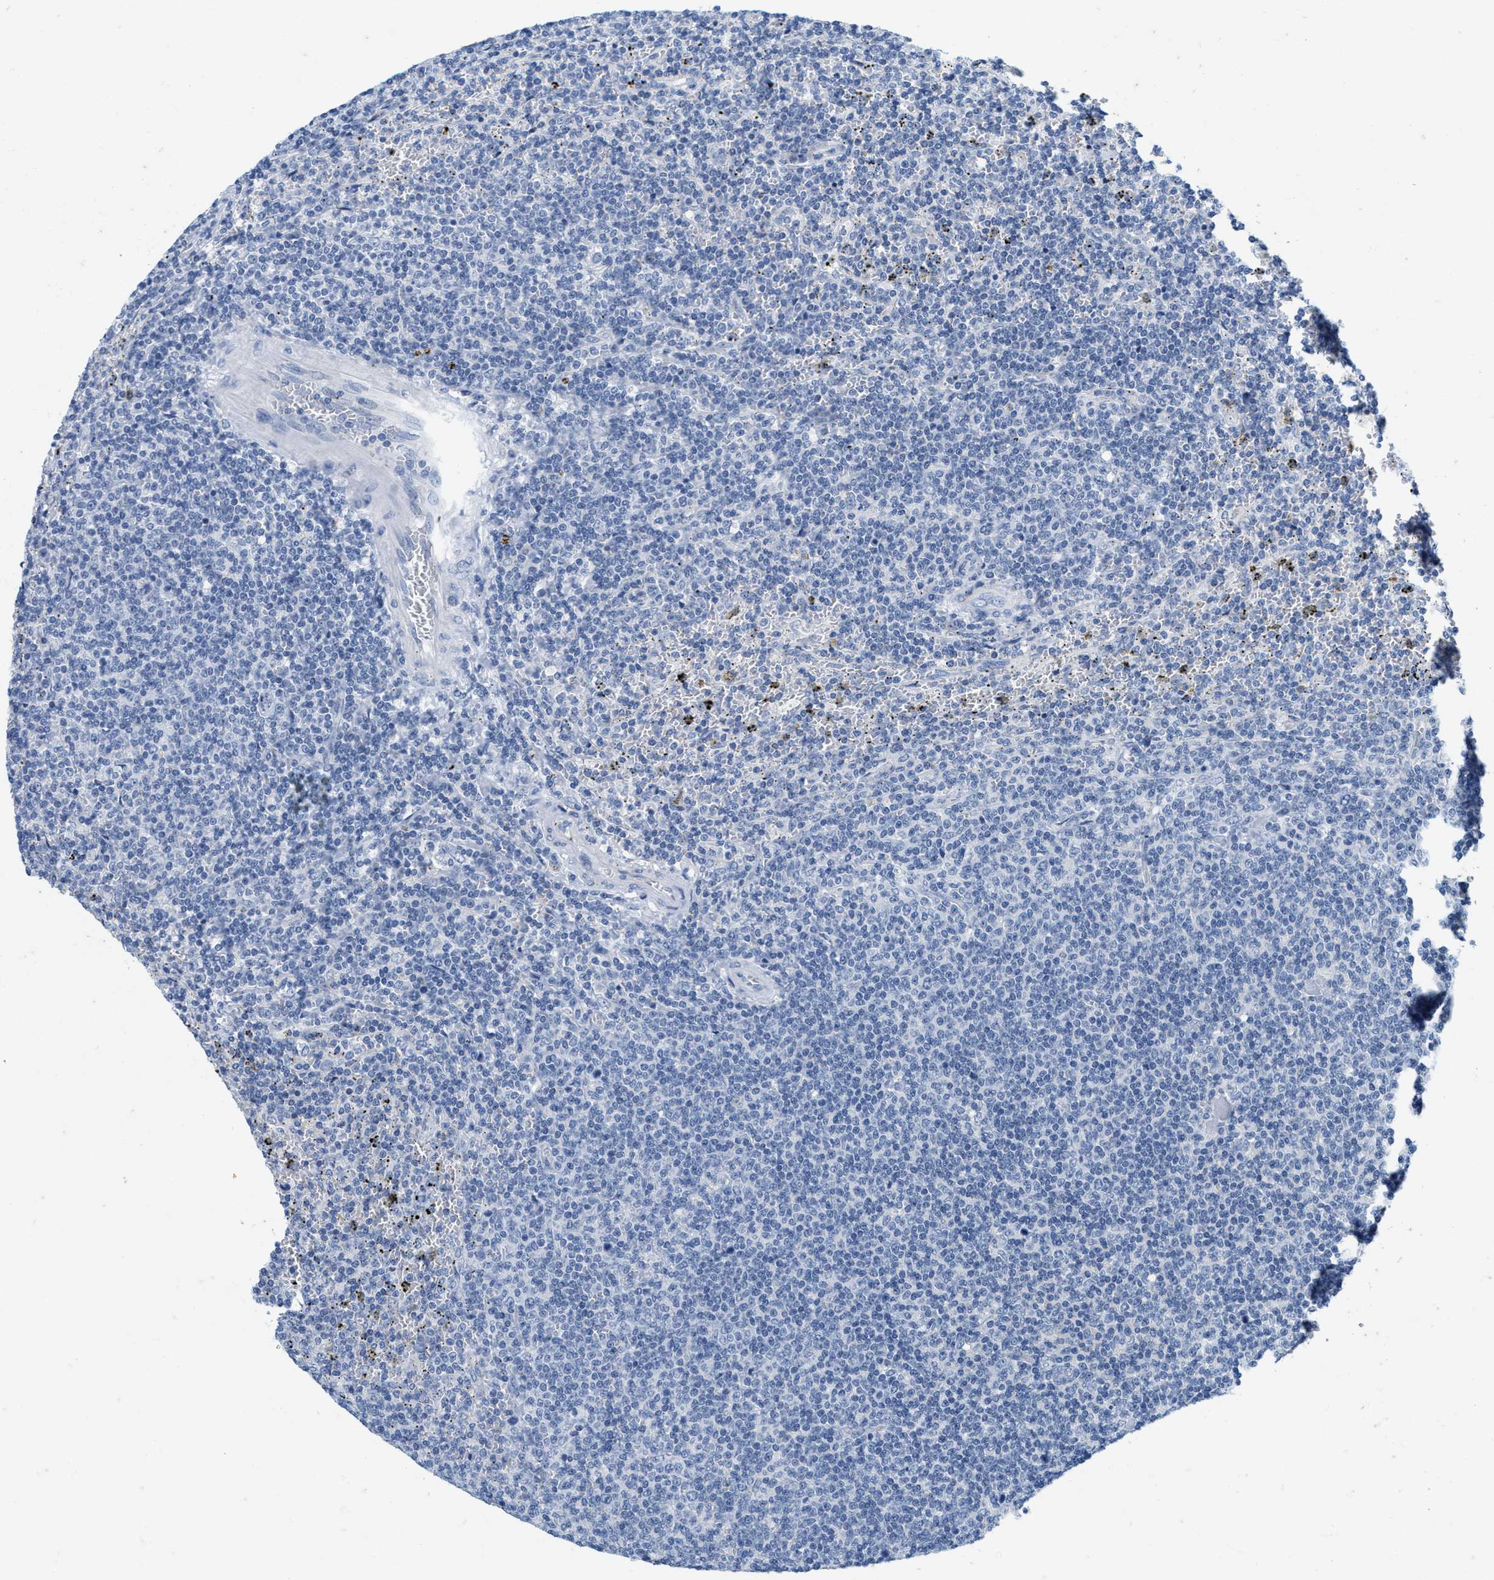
{"staining": {"intensity": "negative", "quantity": "none", "location": "none"}, "tissue": "lymphoma", "cell_type": "Tumor cells", "image_type": "cancer", "snomed": [{"axis": "morphology", "description": "Malignant lymphoma, non-Hodgkin's type, Low grade"}, {"axis": "topography", "description": "Spleen"}], "caption": "The photomicrograph reveals no staining of tumor cells in low-grade malignant lymphoma, non-Hodgkin's type.", "gene": "ABCB11", "patient": {"sex": "female", "age": 50}}